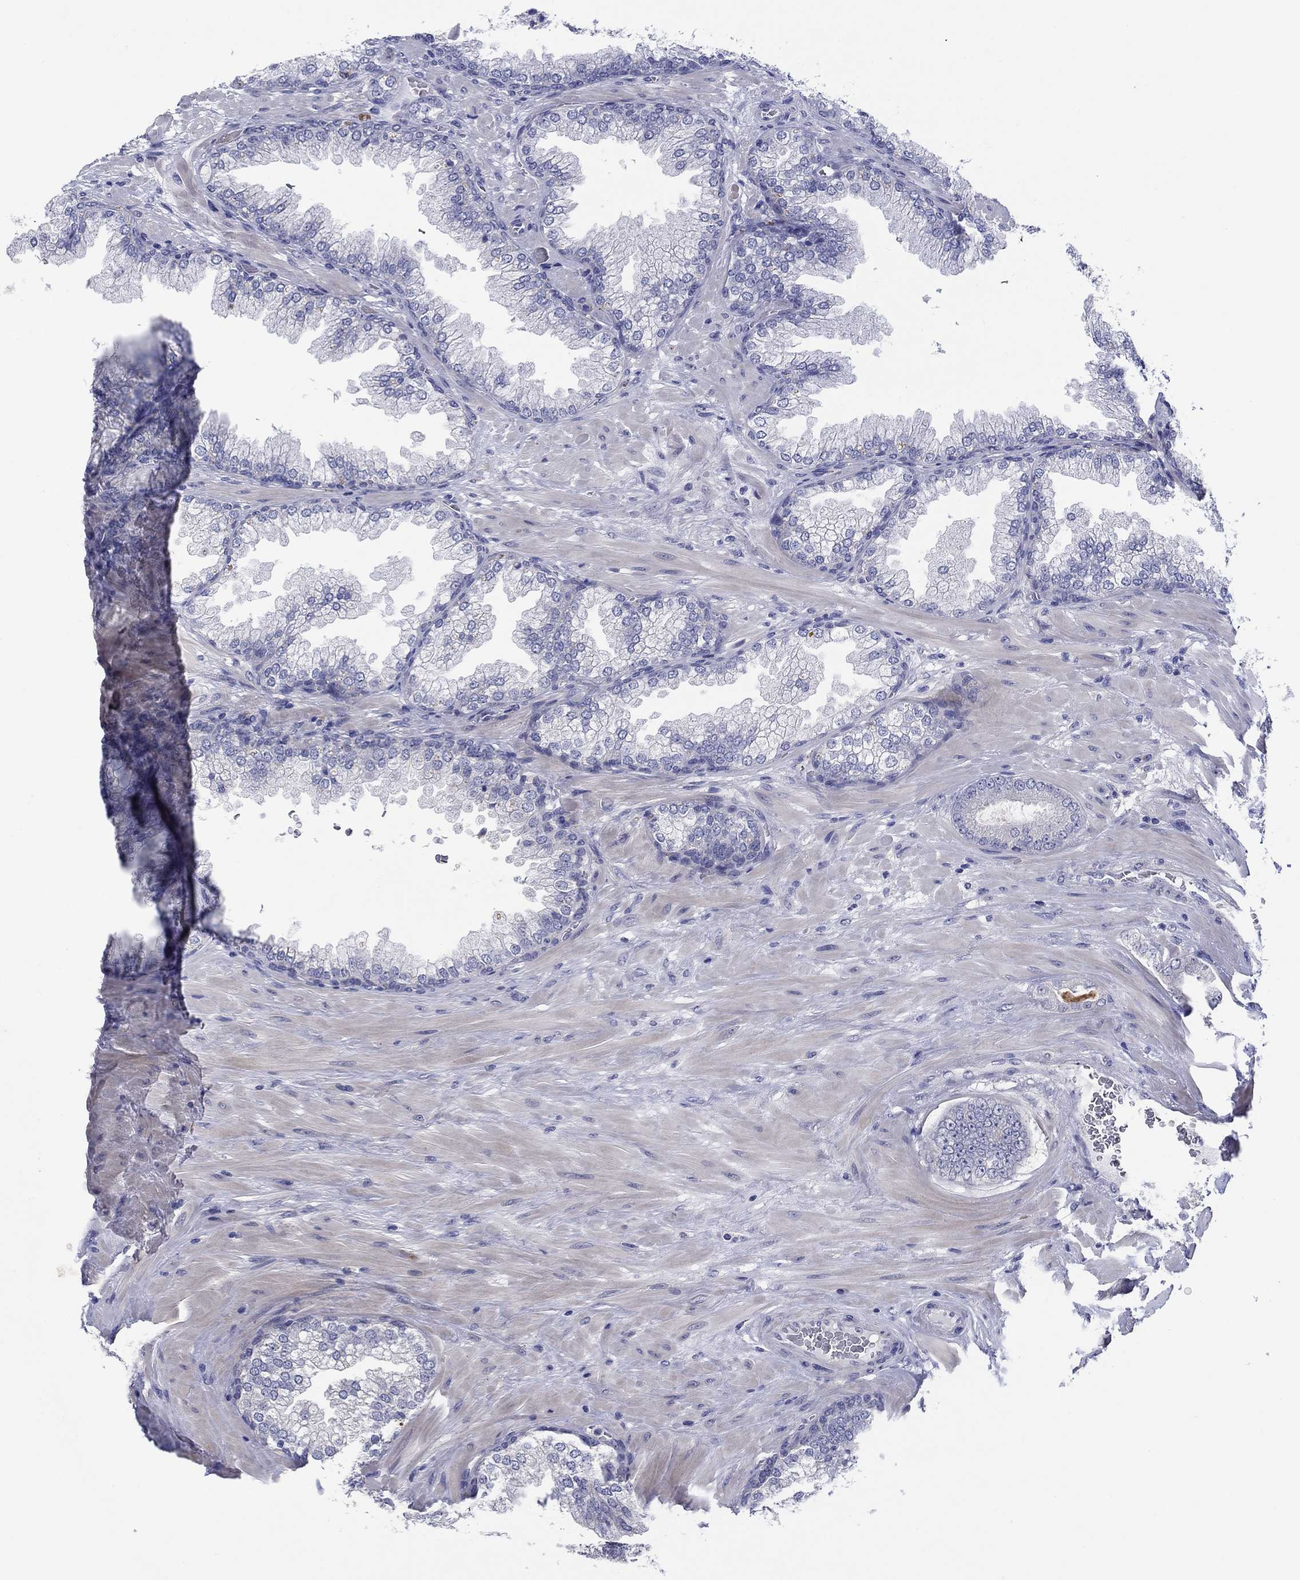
{"staining": {"intensity": "negative", "quantity": "none", "location": "none"}, "tissue": "prostate cancer", "cell_type": "Tumor cells", "image_type": "cancer", "snomed": [{"axis": "morphology", "description": "Adenocarcinoma, Low grade"}, {"axis": "topography", "description": "Prostate"}], "caption": "High power microscopy photomicrograph of an IHC histopathology image of prostate cancer, revealing no significant staining in tumor cells.", "gene": "HDC", "patient": {"sex": "male", "age": 57}}